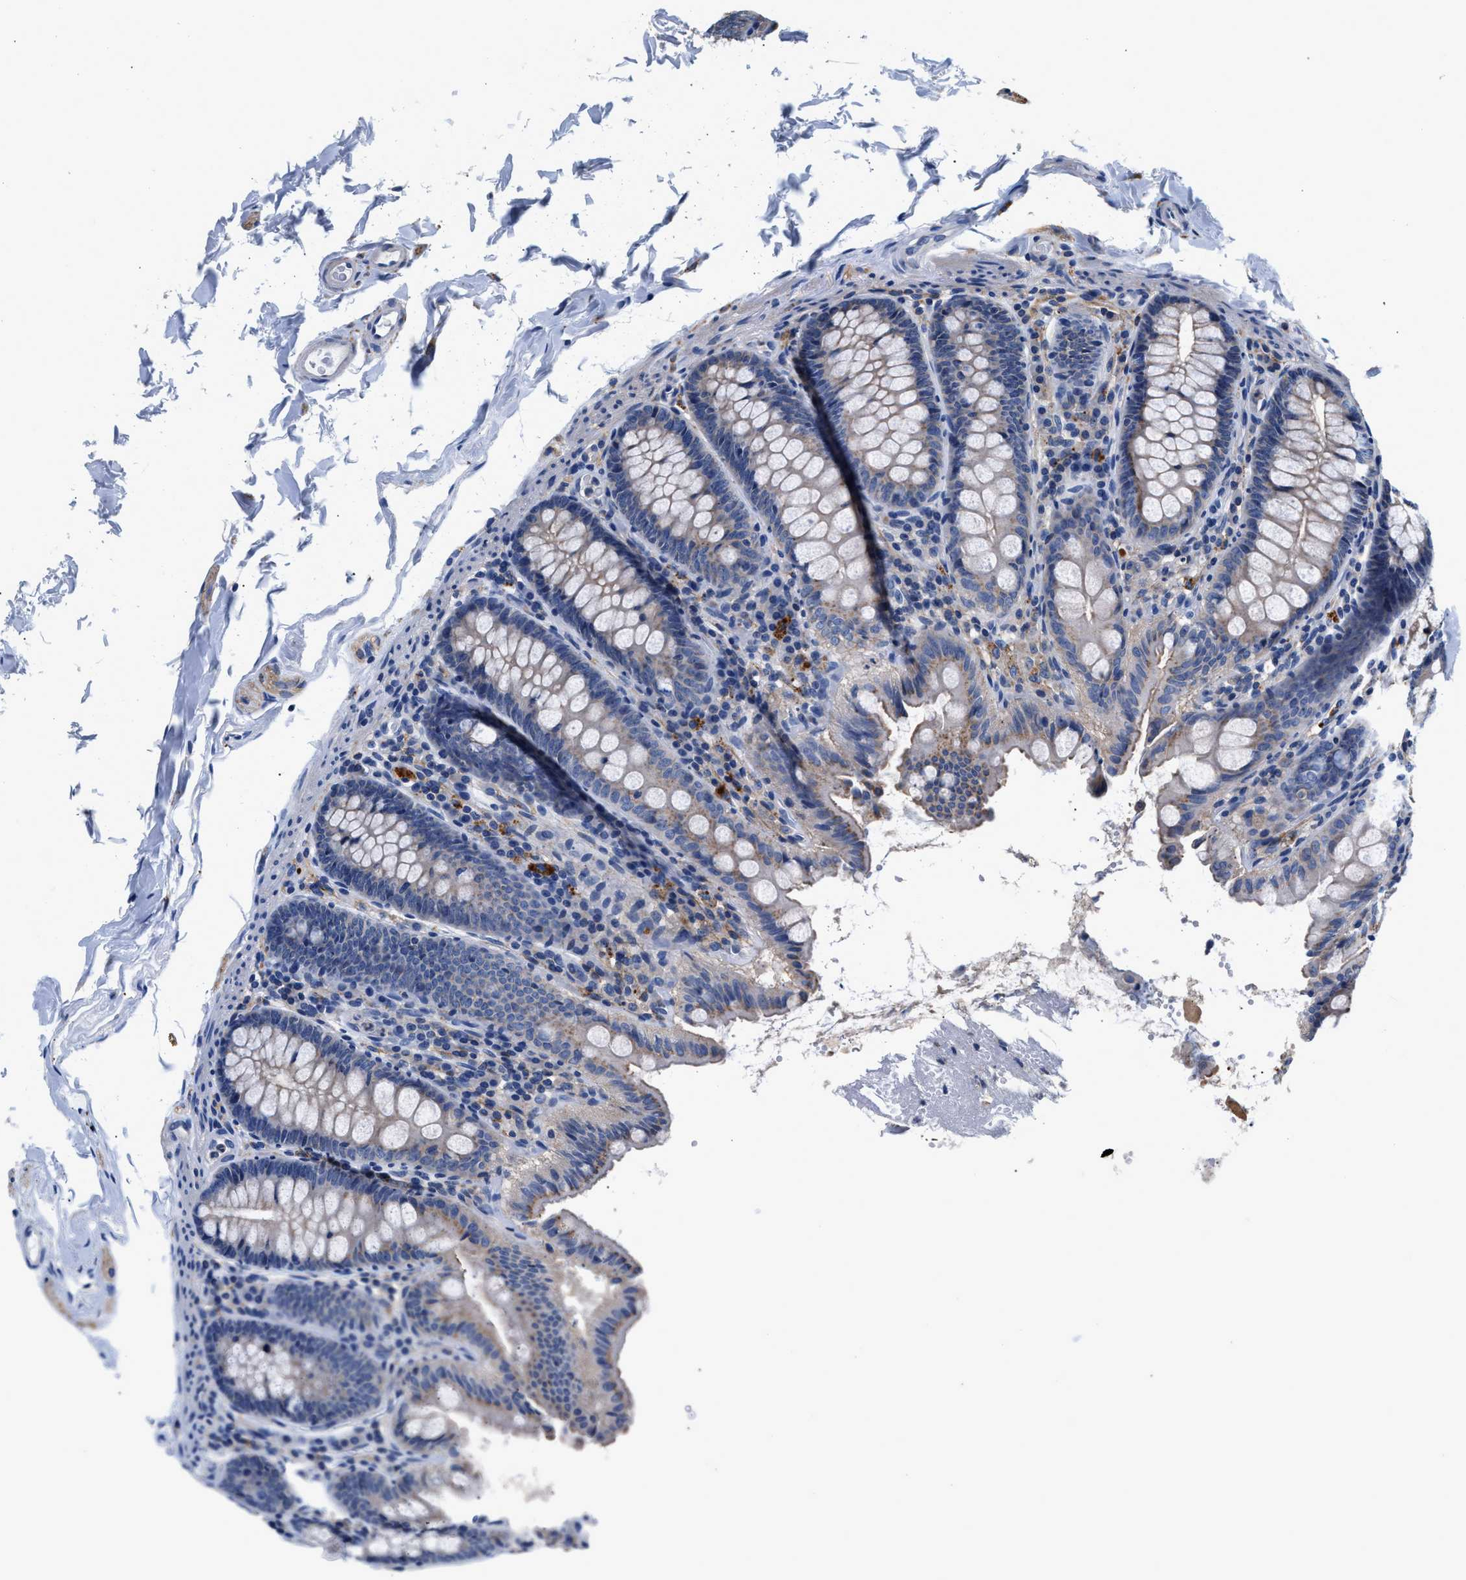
{"staining": {"intensity": "negative", "quantity": "none", "location": "none"}, "tissue": "colon", "cell_type": "Endothelial cells", "image_type": "normal", "snomed": [{"axis": "morphology", "description": "Normal tissue, NOS"}, {"axis": "topography", "description": "Colon"}], "caption": "Protein analysis of normal colon displays no significant positivity in endothelial cells. (DAB IHC, high magnification).", "gene": "GNAI3", "patient": {"sex": "female", "age": 61}}